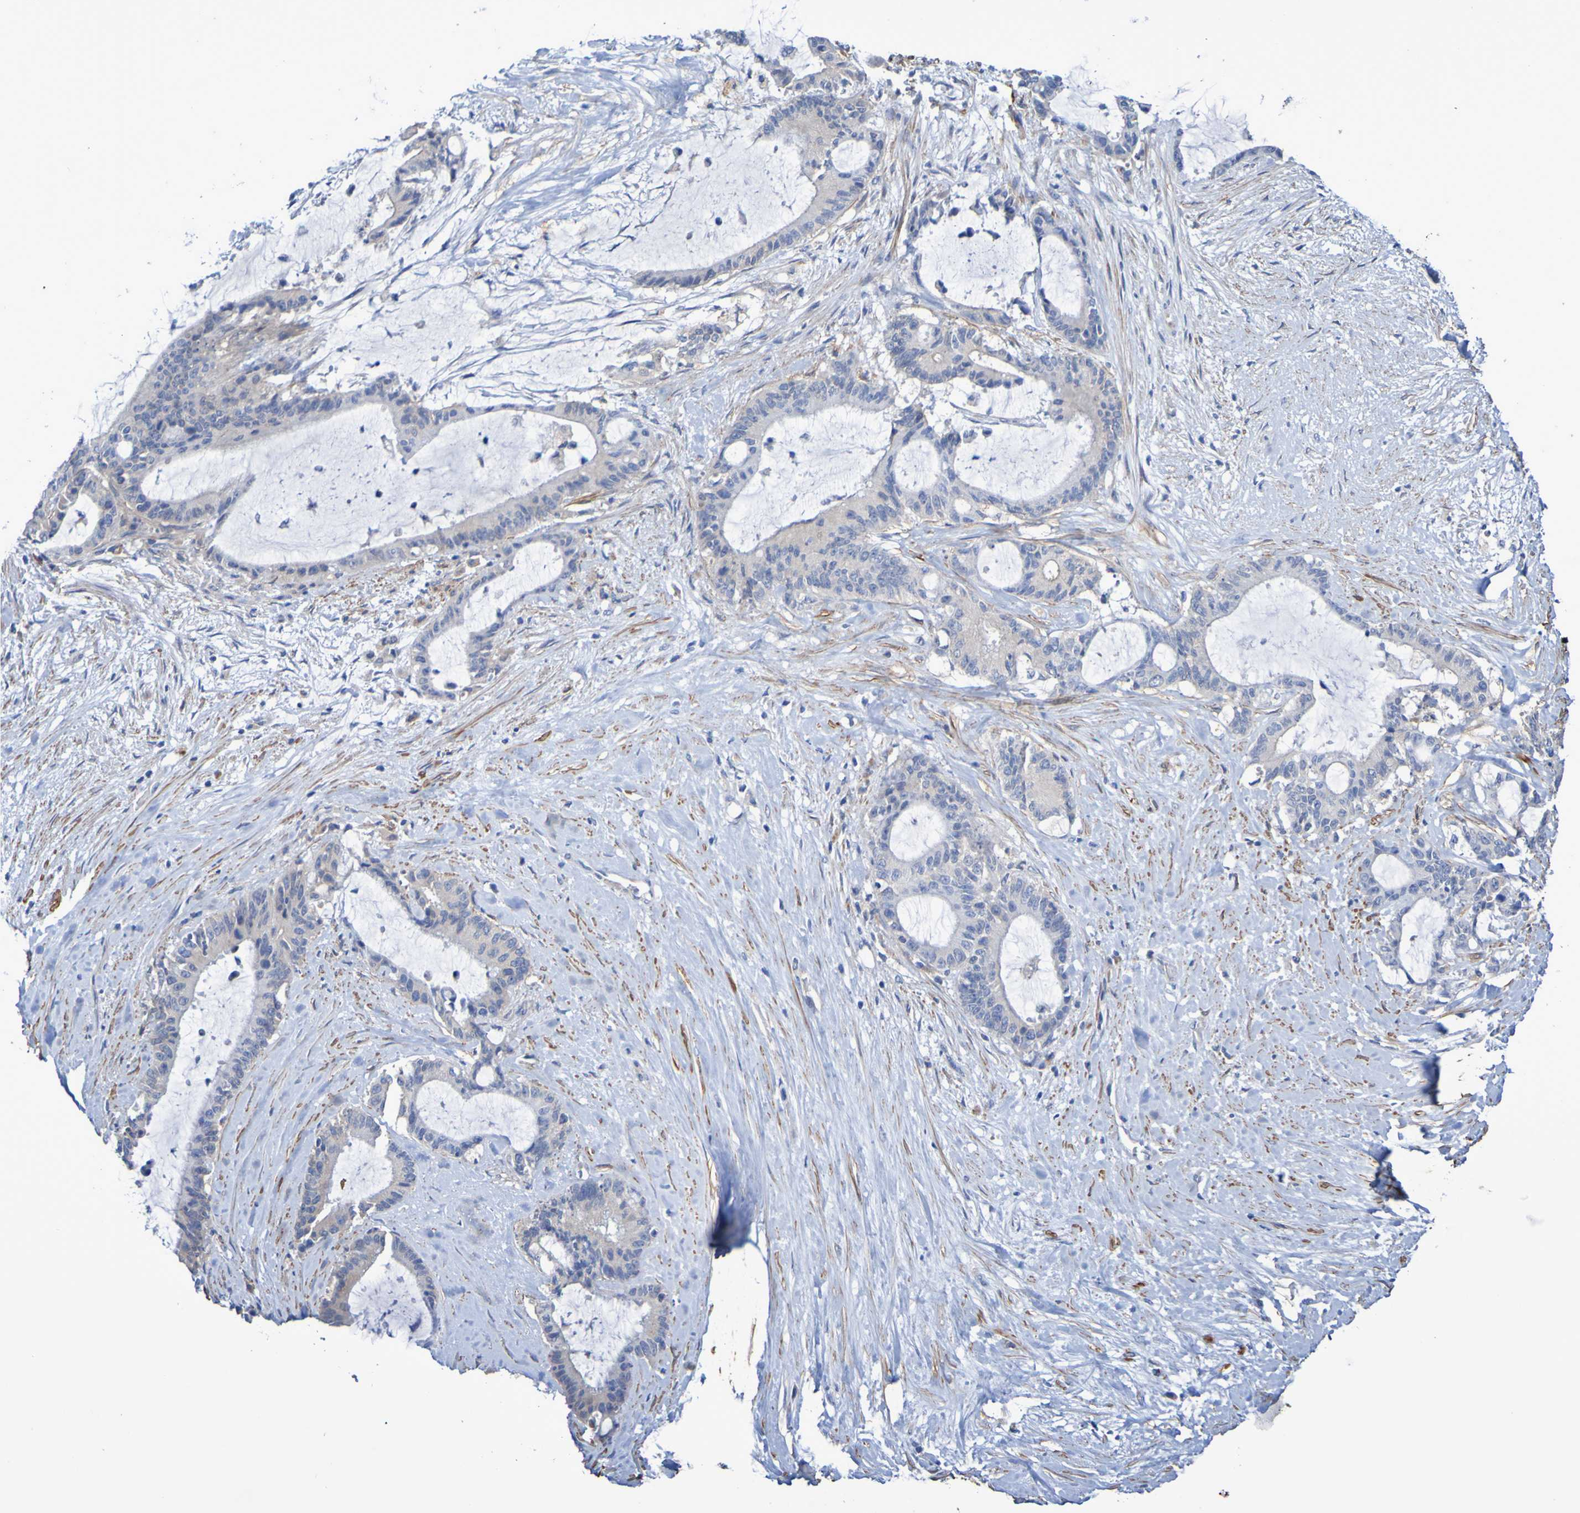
{"staining": {"intensity": "weak", "quantity": "25%-75%", "location": "cytoplasmic/membranous"}, "tissue": "liver cancer", "cell_type": "Tumor cells", "image_type": "cancer", "snomed": [{"axis": "morphology", "description": "Cholangiocarcinoma"}, {"axis": "topography", "description": "Liver"}], "caption": "Cholangiocarcinoma (liver) tissue exhibits weak cytoplasmic/membranous expression in approximately 25%-75% of tumor cells", "gene": "SRPRB", "patient": {"sex": "female", "age": 73}}